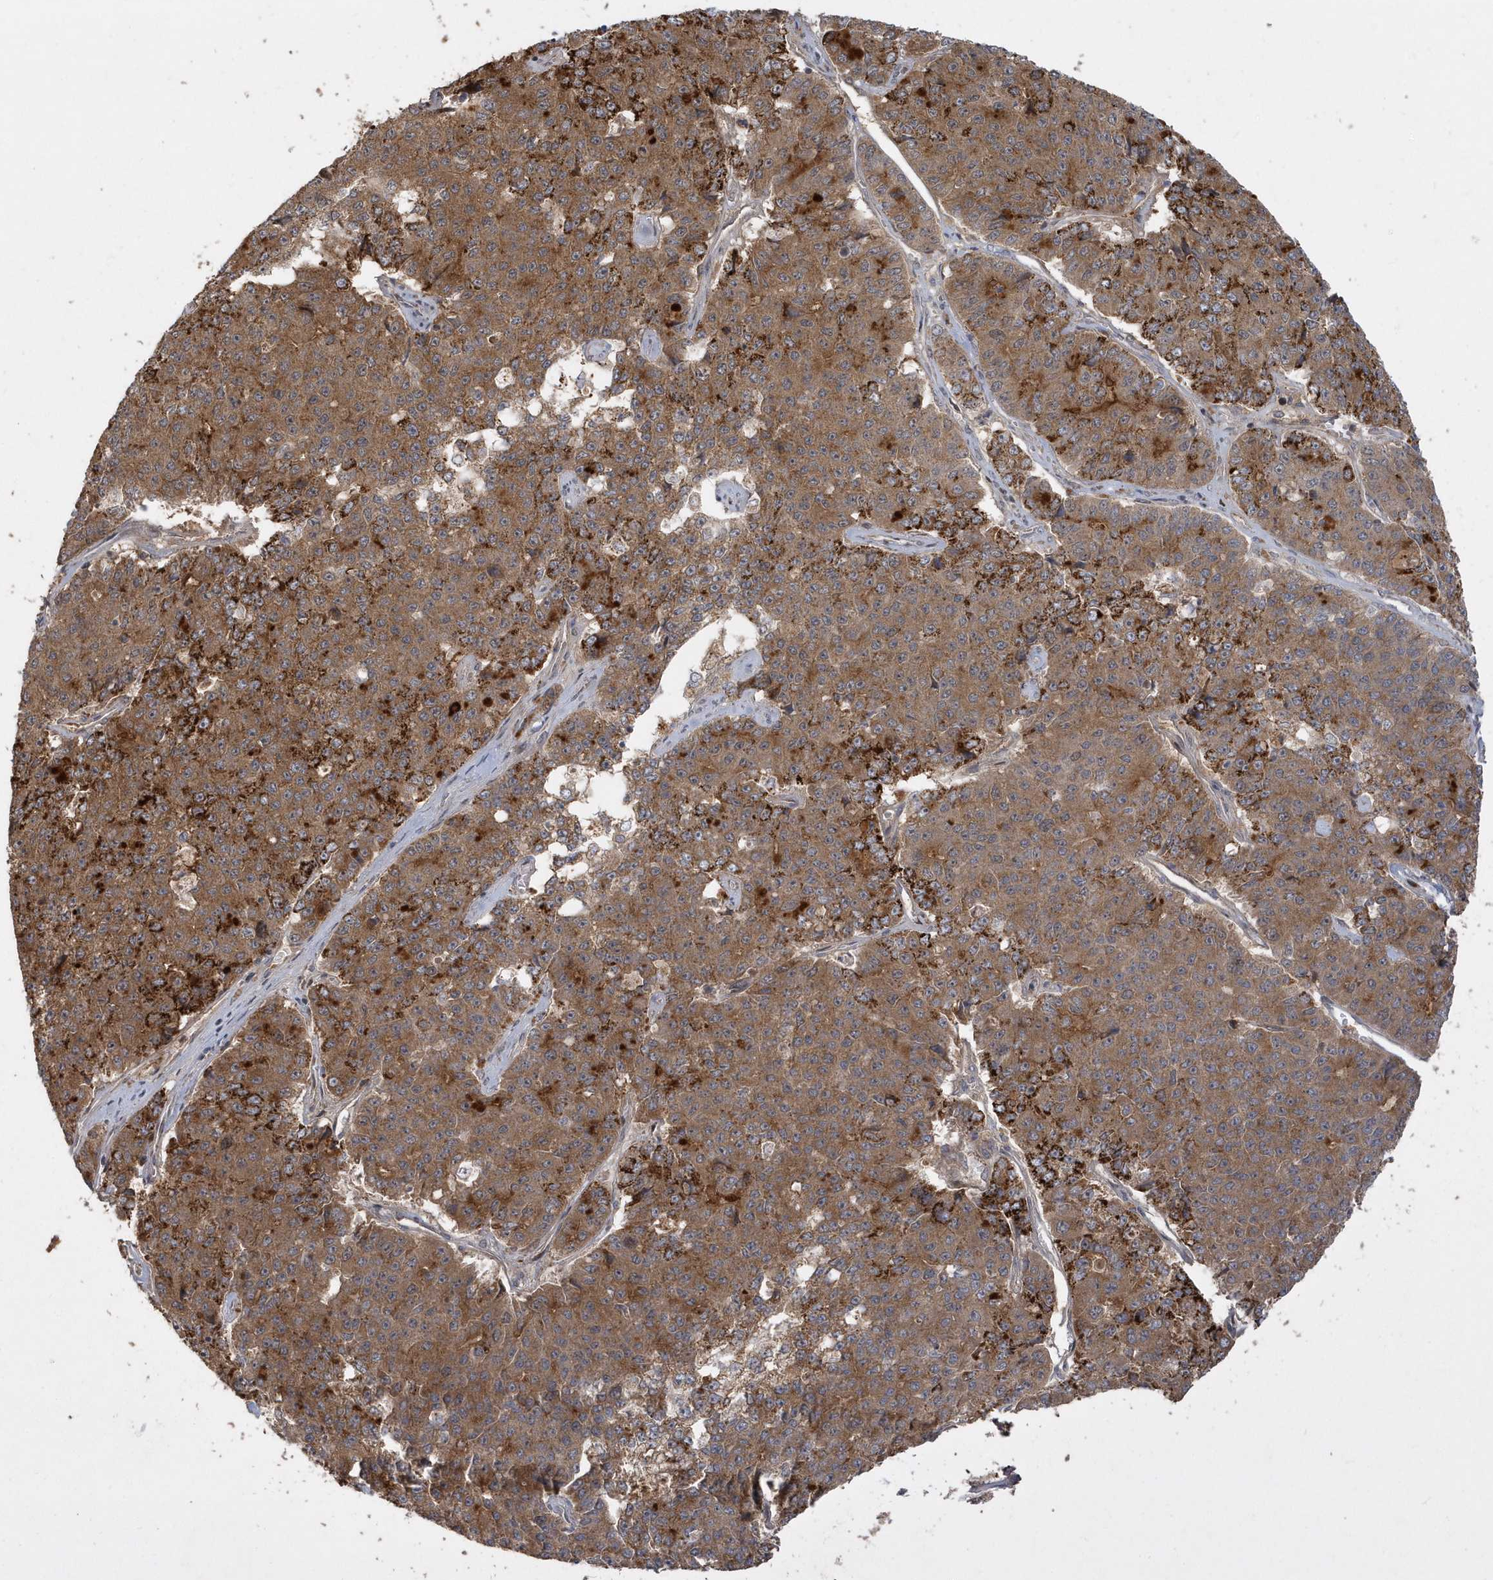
{"staining": {"intensity": "strong", "quantity": ">75%", "location": "cytoplasmic/membranous"}, "tissue": "pancreatic cancer", "cell_type": "Tumor cells", "image_type": "cancer", "snomed": [{"axis": "morphology", "description": "Adenocarcinoma, NOS"}, {"axis": "topography", "description": "Pancreas"}], "caption": "Adenocarcinoma (pancreatic) stained with DAB (3,3'-diaminobenzidine) immunohistochemistry (IHC) exhibits high levels of strong cytoplasmic/membranous expression in approximately >75% of tumor cells. (Stains: DAB in brown, nuclei in blue, Microscopy: brightfield microscopy at high magnification).", "gene": "TRAIP", "patient": {"sex": "male", "age": 50}}